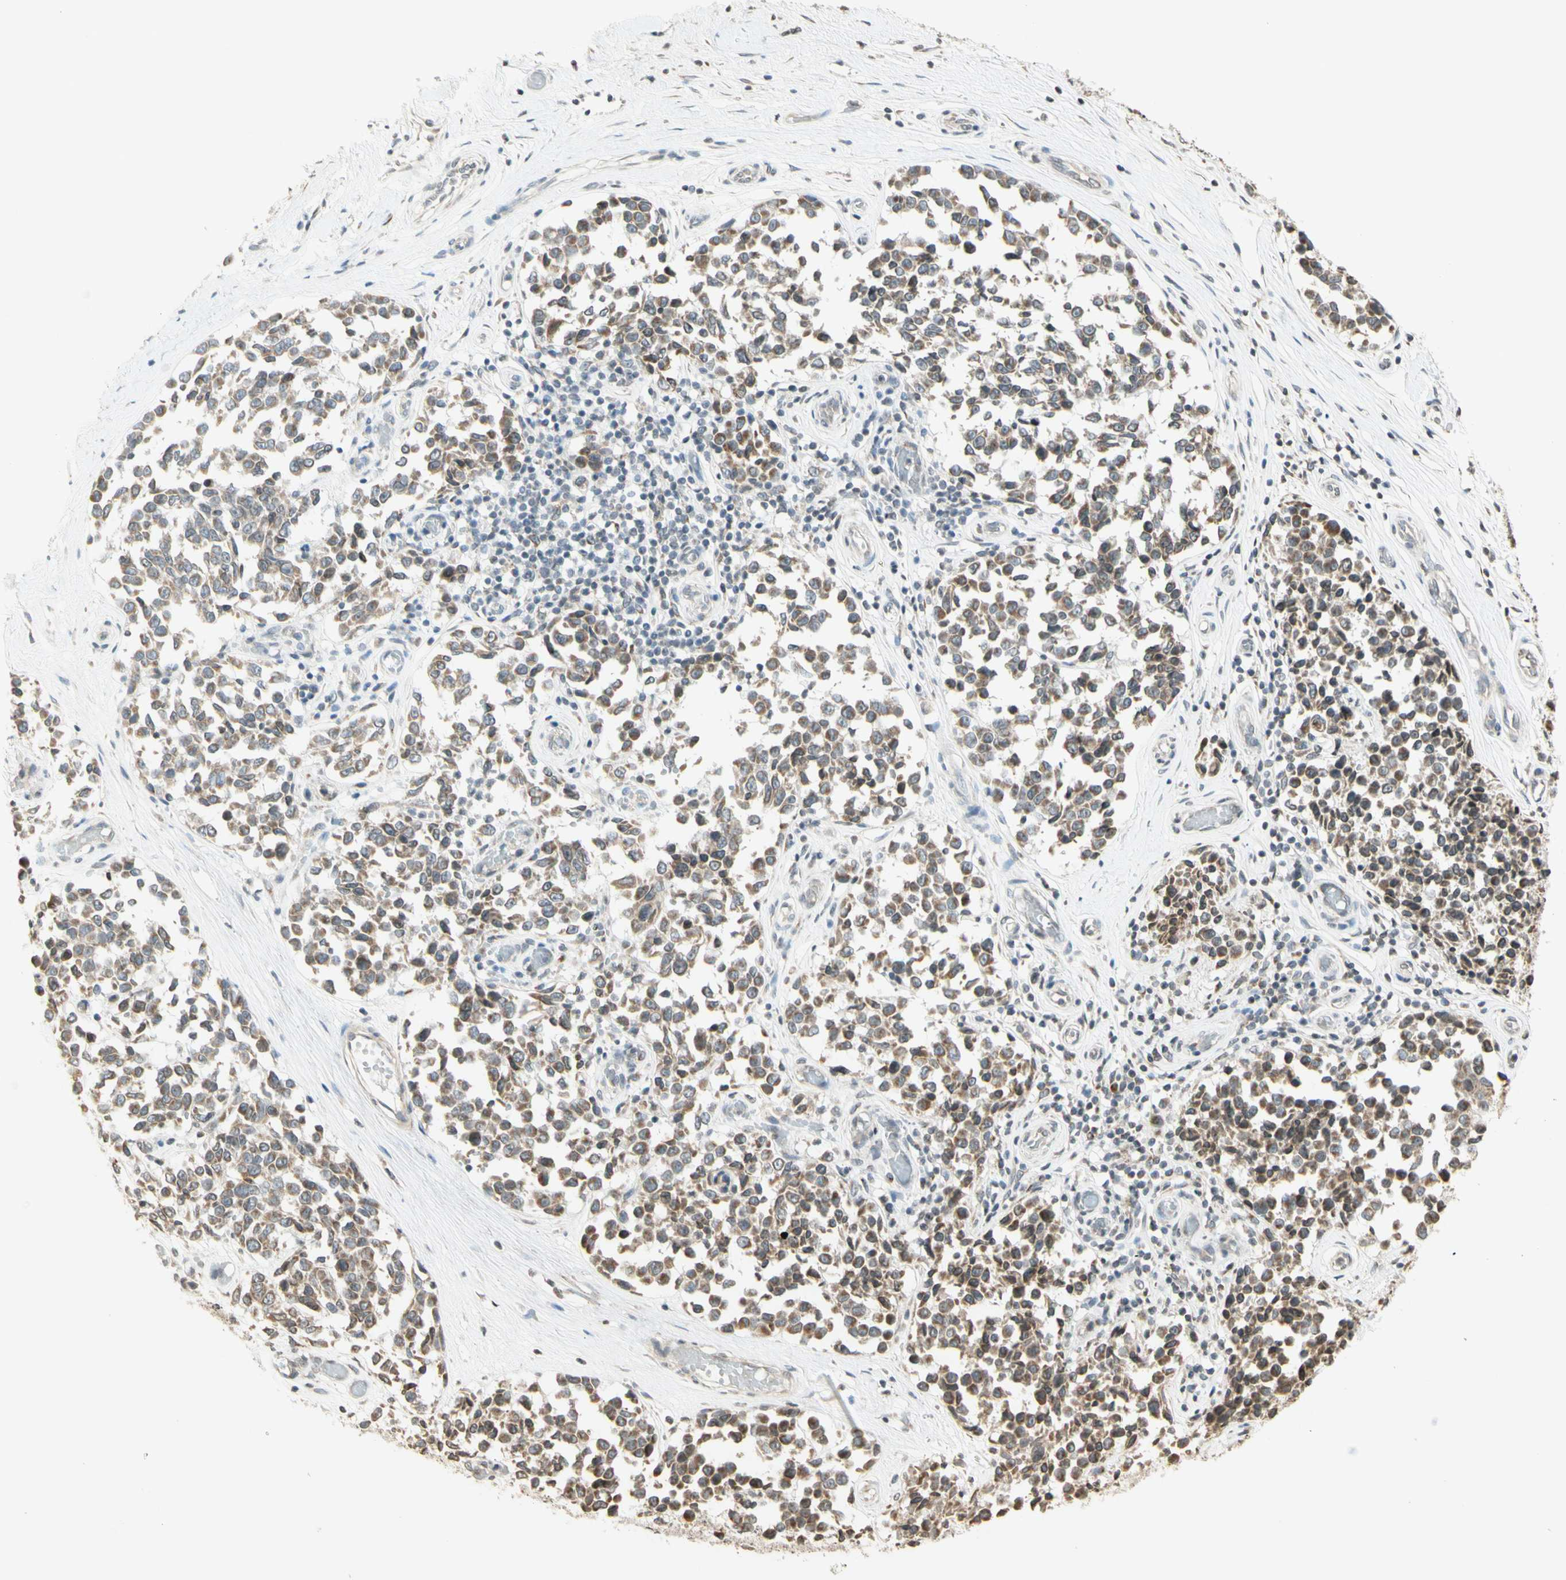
{"staining": {"intensity": "moderate", "quantity": ">75%", "location": "cytoplasmic/membranous,nuclear"}, "tissue": "melanoma", "cell_type": "Tumor cells", "image_type": "cancer", "snomed": [{"axis": "morphology", "description": "Malignant melanoma, NOS"}, {"axis": "topography", "description": "Skin"}], "caption": "There is medium levels of moderate cytoplasmic/membranous and nuclear positivity in tumor cells of malignant melanoma, as demonstrated by immunohistochemical staining (brown color).", "gene": "CCNI", "patient": {"sex": "female", "age": 64}}